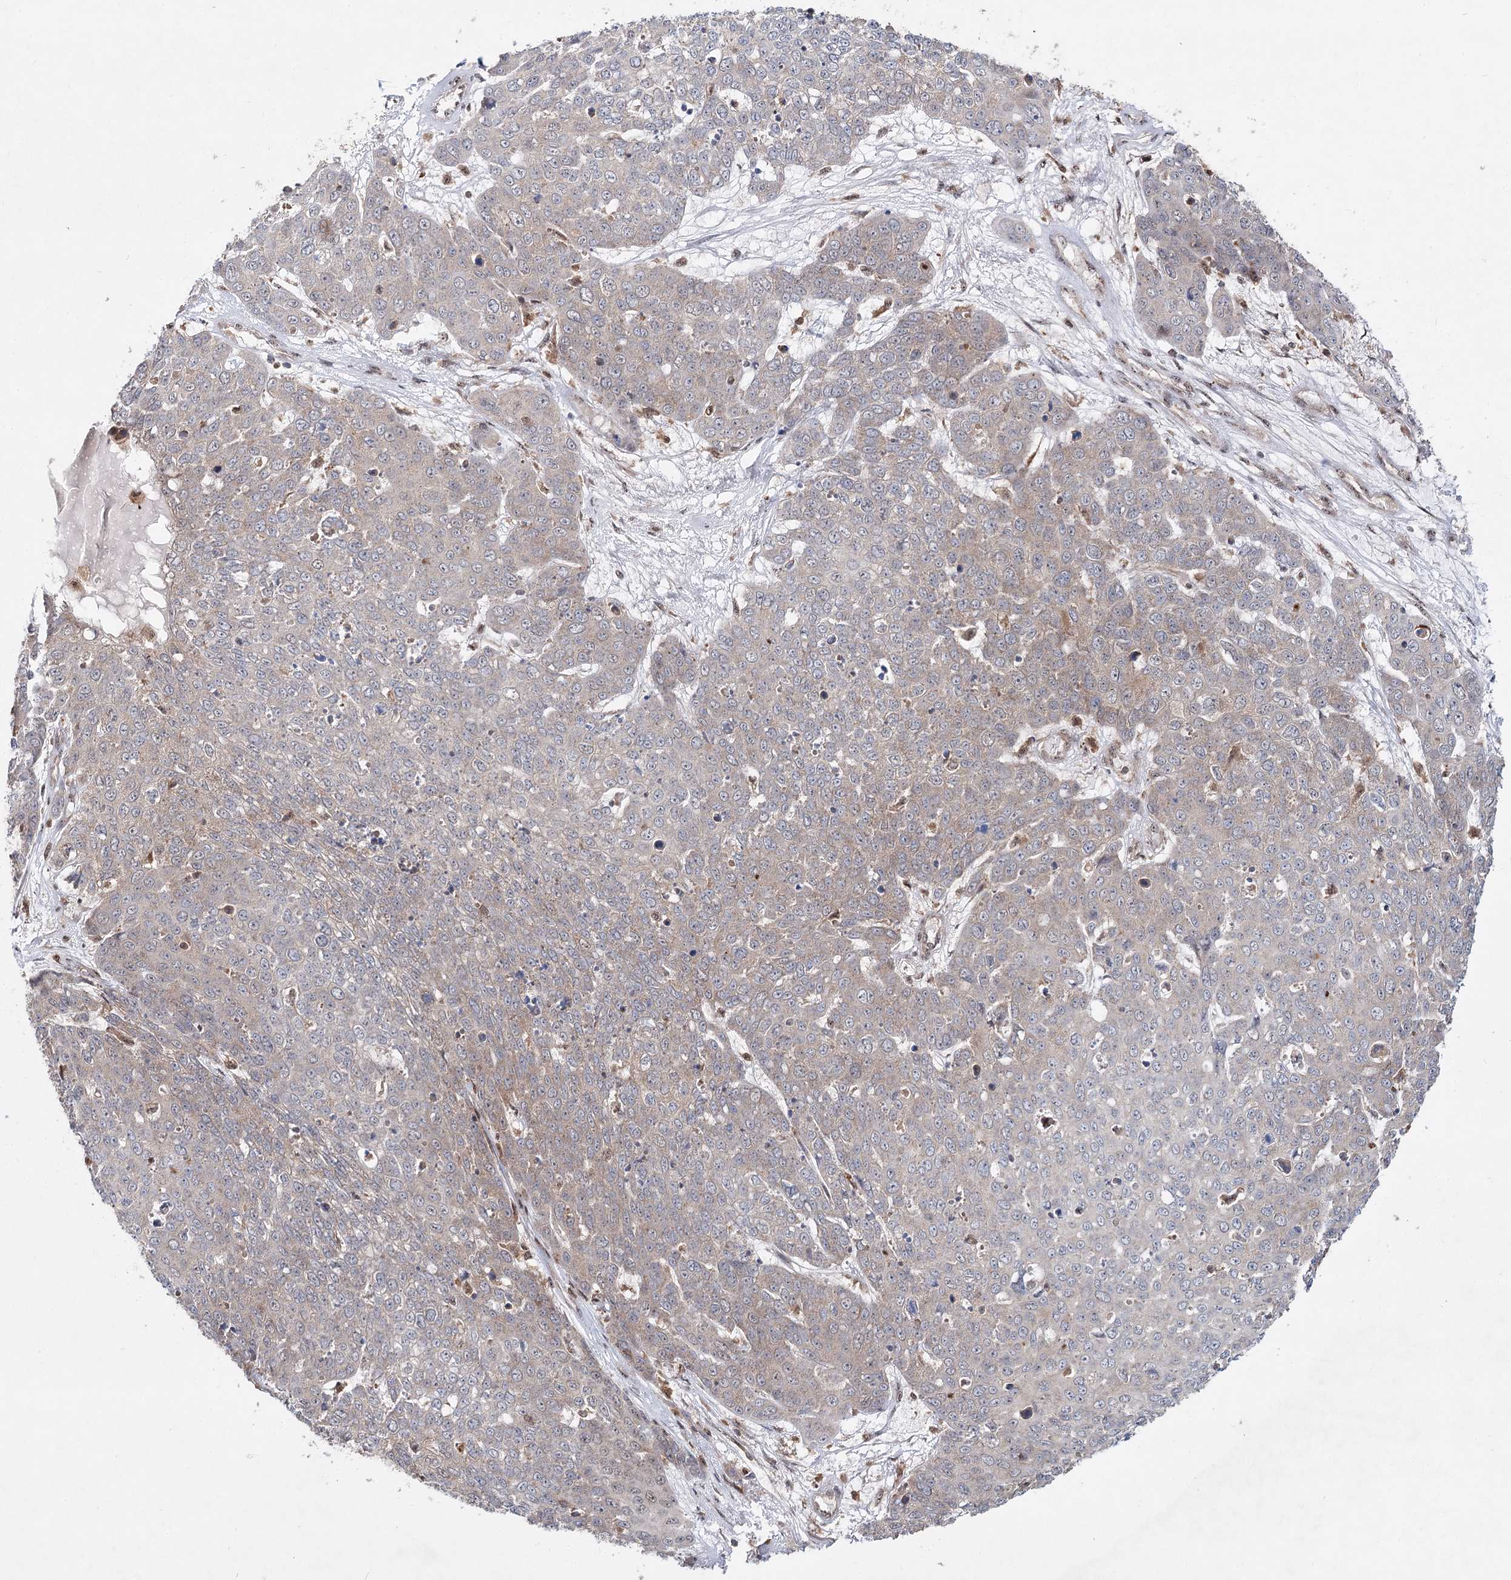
{"staining": {"intensity": "weak", "quantity": "<25%", "location": "cytoplasmic/membranous"}, "tissue": "skin cancer", "cell_type": "Tumor cells", "image_type": "cancer", "snomed": [{"axis": "morphology", "description": "Squamous cell carcinoma, NOS"}, {"axis": "topography", "description": "Skin"}], "caption": "IHC image of neoplastic tissue: skin cancer stained with DAB exhibits no significant protein positivity in tumor cells.", "gene": "C12orf4", "patient": {"sex": "male", "age": 71}}